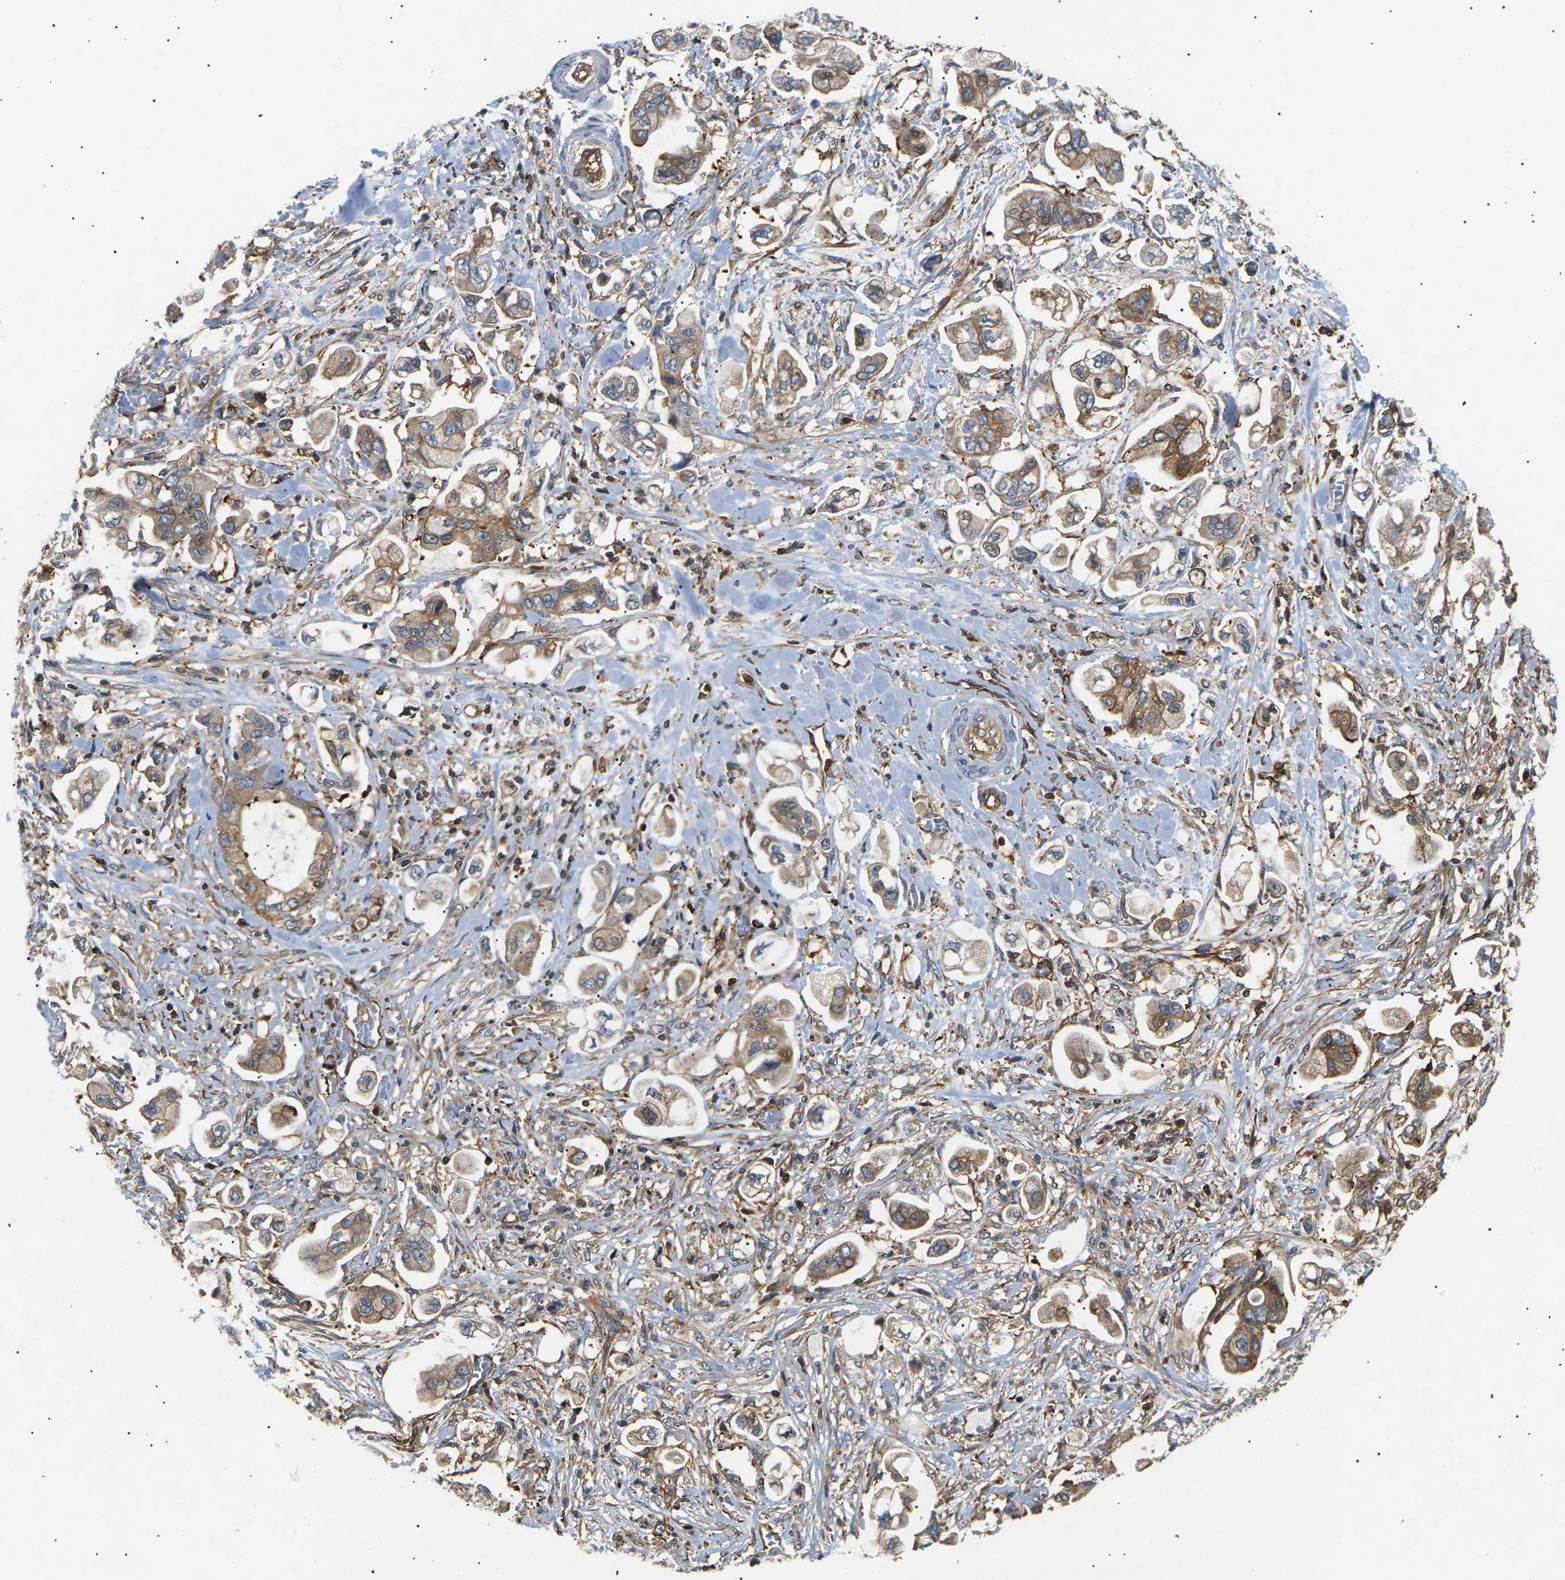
{"staining": {"intensity": "moderate", "quantity": ">75%", "location": "cytoplasmic/membranous"}, "tissue": "stomach cancer", "cell_type": "Tumor cells", "image_type": "cancer", "snomed": [{"axis": "morphology", "description": "Adenocarcinoma, NOS"}, {"axis": "topography", "description": "Stomach"}], "caption": "Moderate cytoplasmic/membranous staining is identified in approximately >75% of tumor cells in stomach adenocarcinoma.", "gene": "TMTC4", "patient": {"sex": "male", "age": 62}}